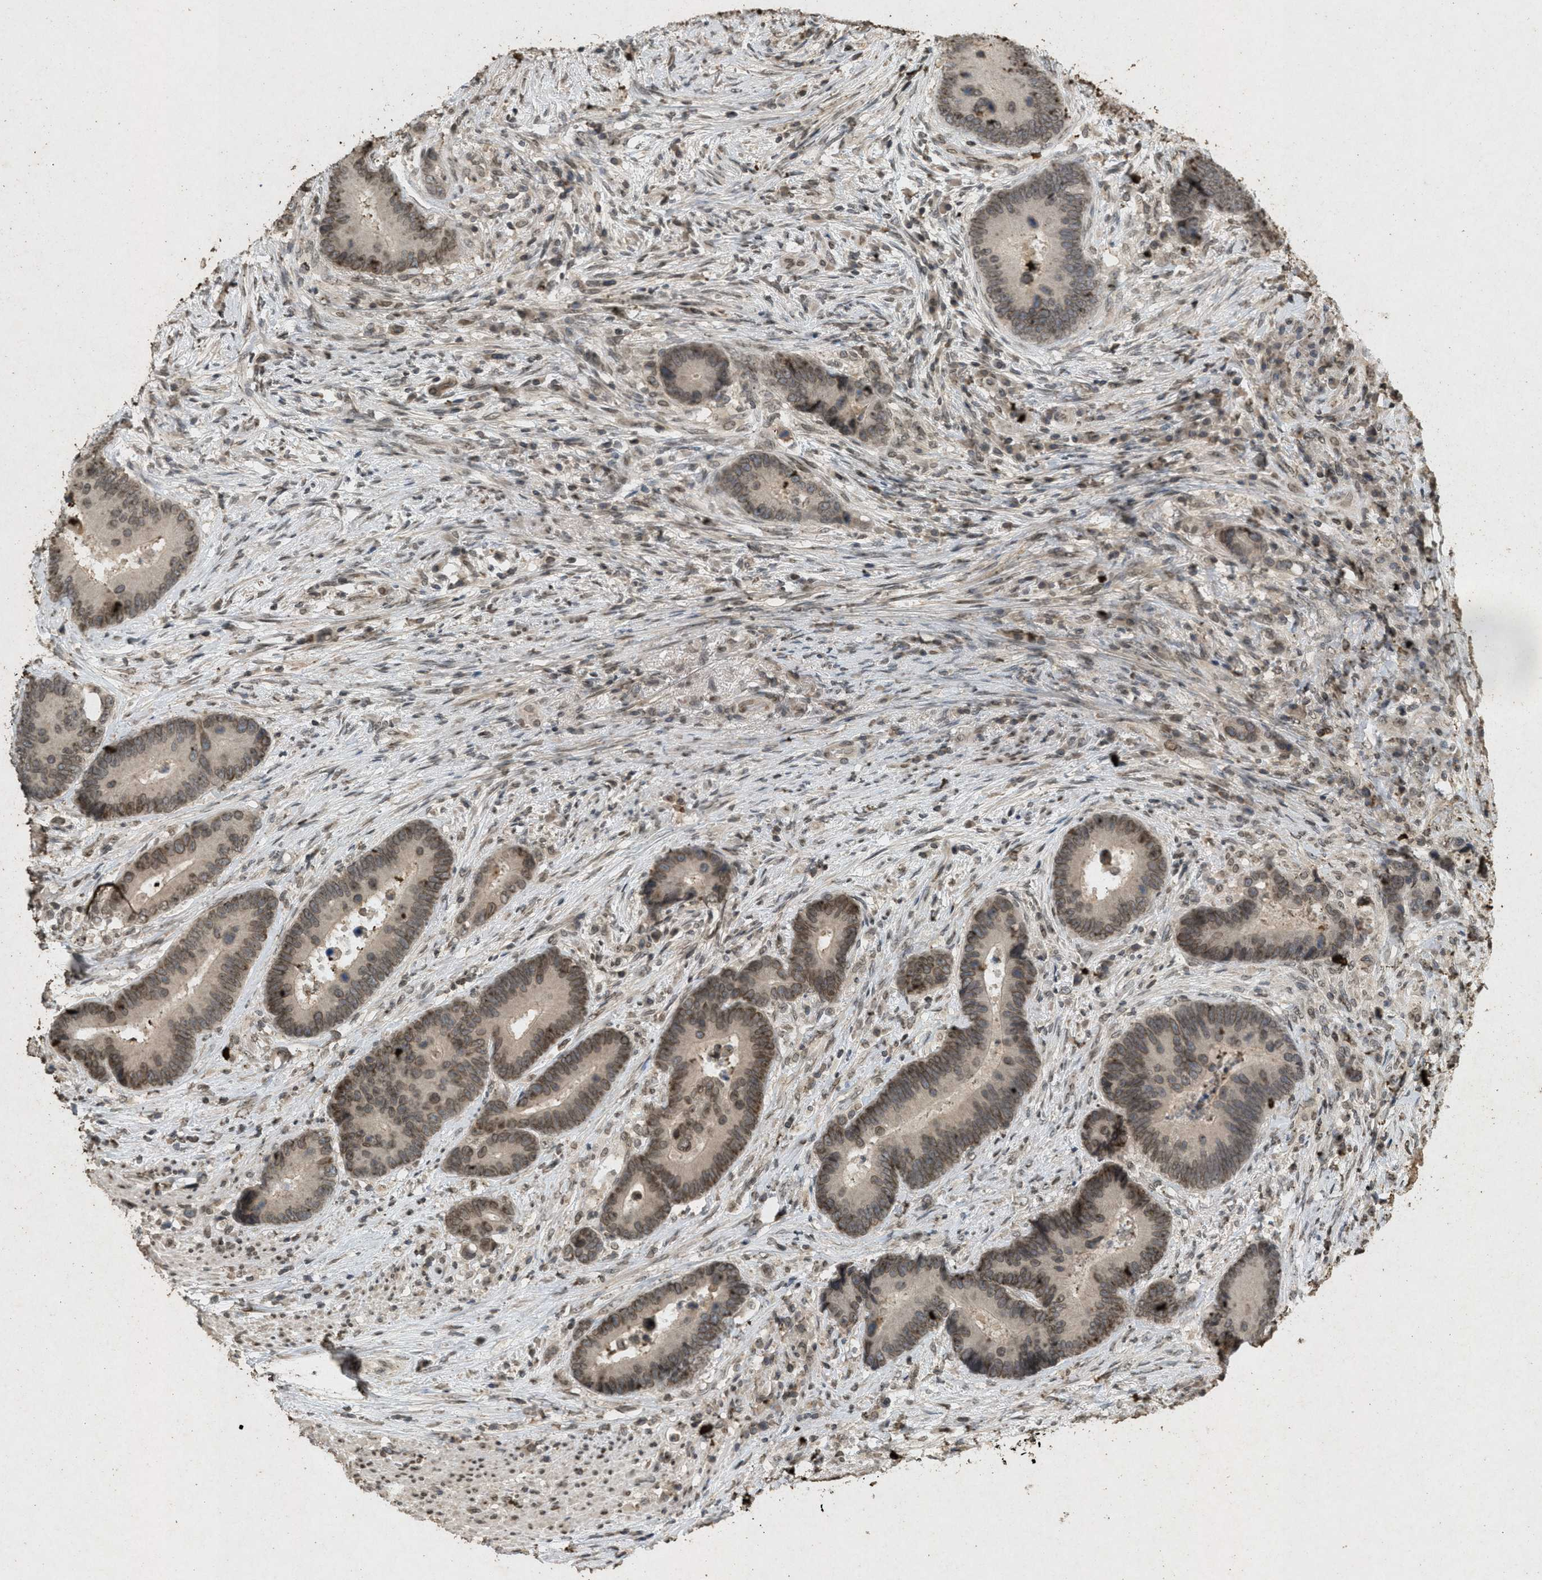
{"staining": {"intensity": "moderate", "quantity": "25%-75%", "location": "cytoplasmic/membranous,nuclear"}, "tissue": "colorectal cancer", "cell_type": "Tumor cells", "image_type": "cancer", "snomed": [{"axis": "morphology", "description": "Adenocarcinoma, NOS"}, {"axis": "topography", "description": "Rectum"}], "caption": "Tumor cells show medium levels of moderate cytoplasmic/membranous and nuclear staining in approximately 25%-75% of cells in human colorectal cancer (adenocarcinoma).", "gene": "ABHD6", "patient": {"sex": "female", "age": 89}}